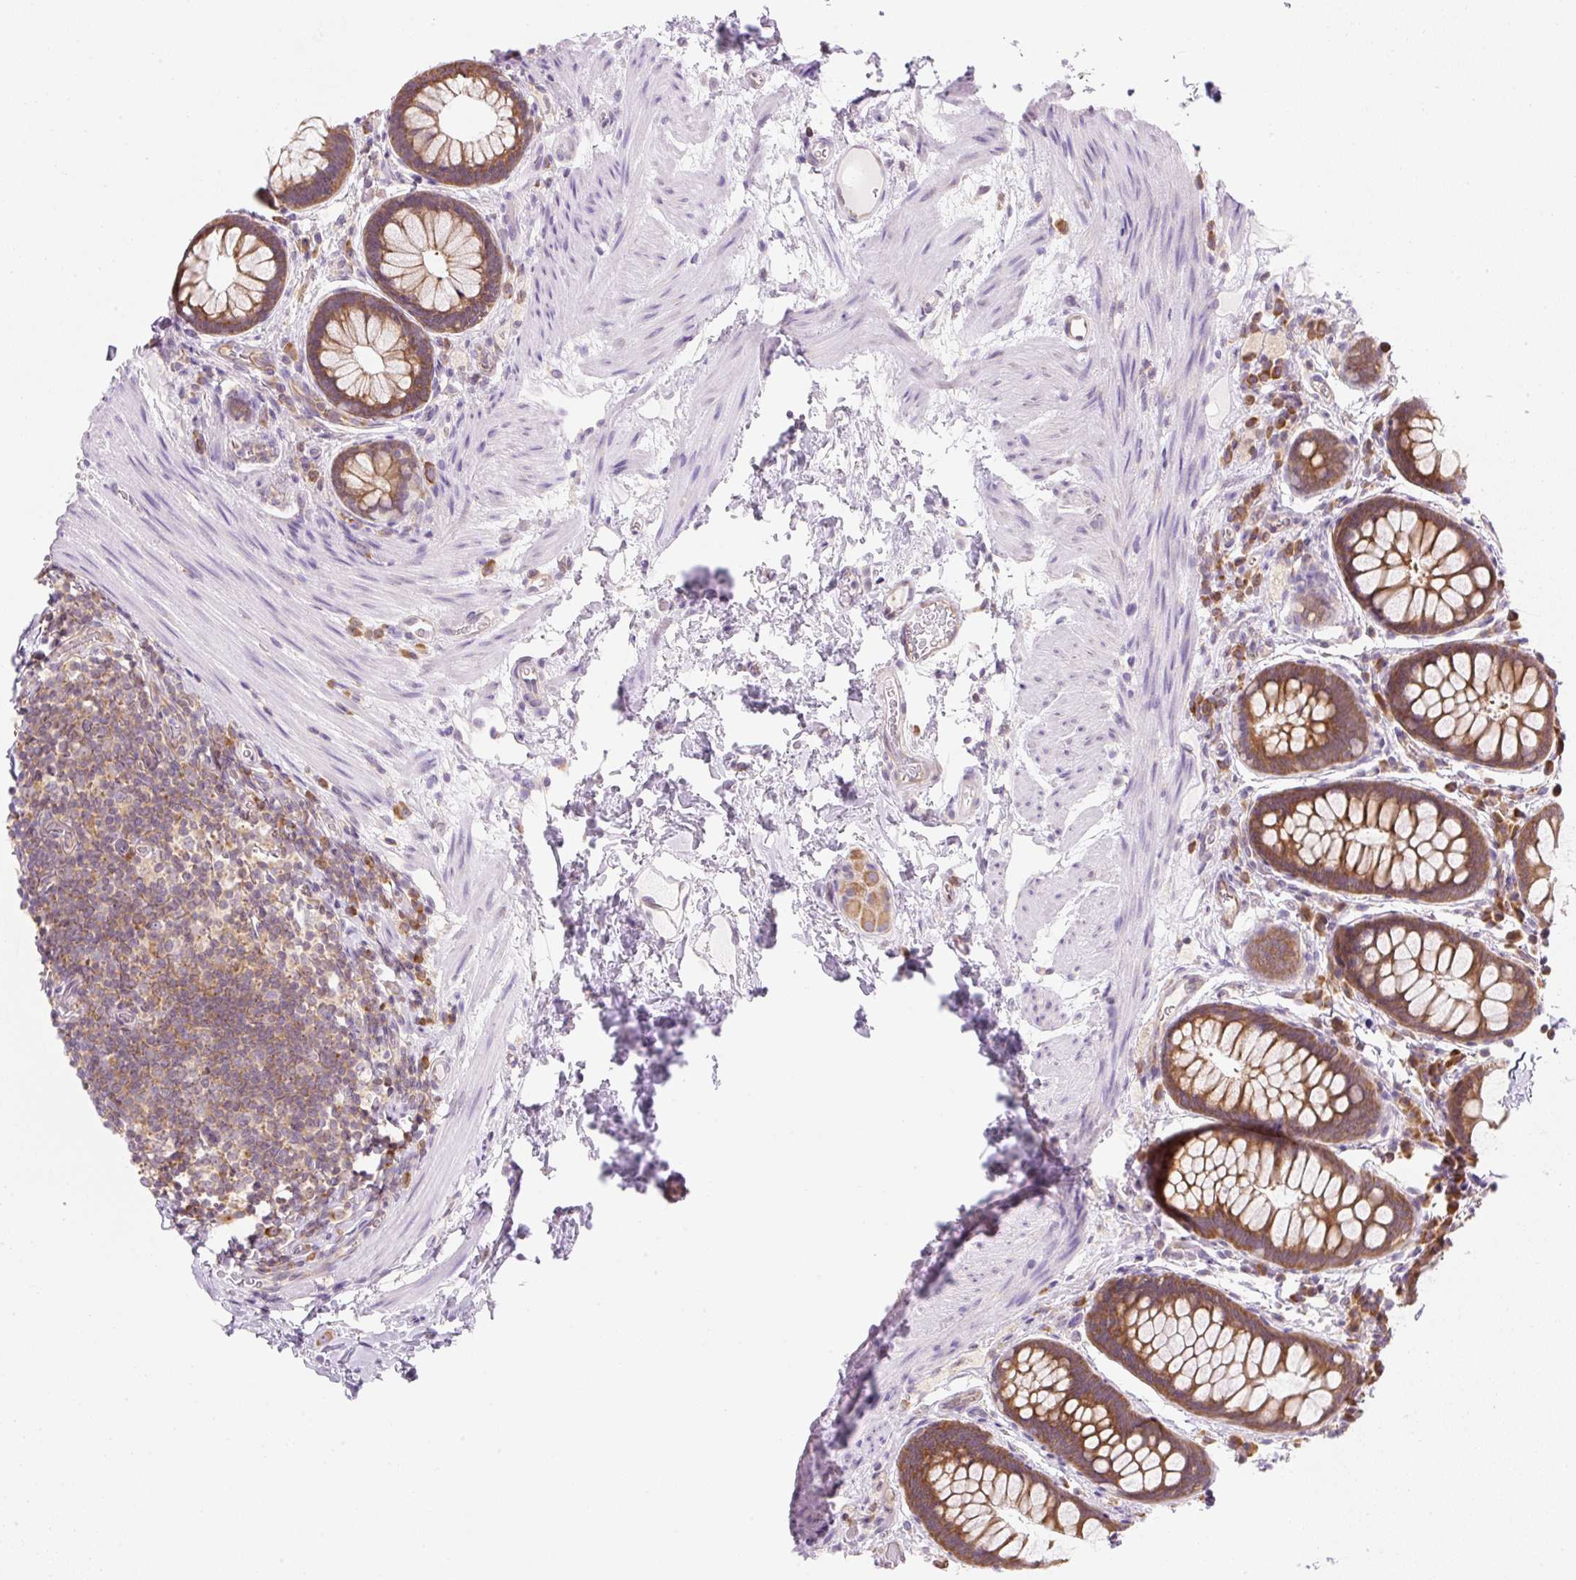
{"staining": {"intensity": "moderate", "quantity": ">75%", "location": "cytoplasmic/membranous"}, "tissue": "rectum", "cell_type": "Glandular cells", "image_type": "normal", "snomed": [{"axis": "morphology", "description": "Normal tissue, NOS"}, {"axis": "topography", "description": "Rectum"}], "caption": "Immunohistochemical staining of unremarkable rectum exhibits >75% levels of moderate cytoplasmic/membranous protein expression in about >75% of glandular cells.", "gene": "RPL18A", "patient": {"sex": "female", "age": 69}}